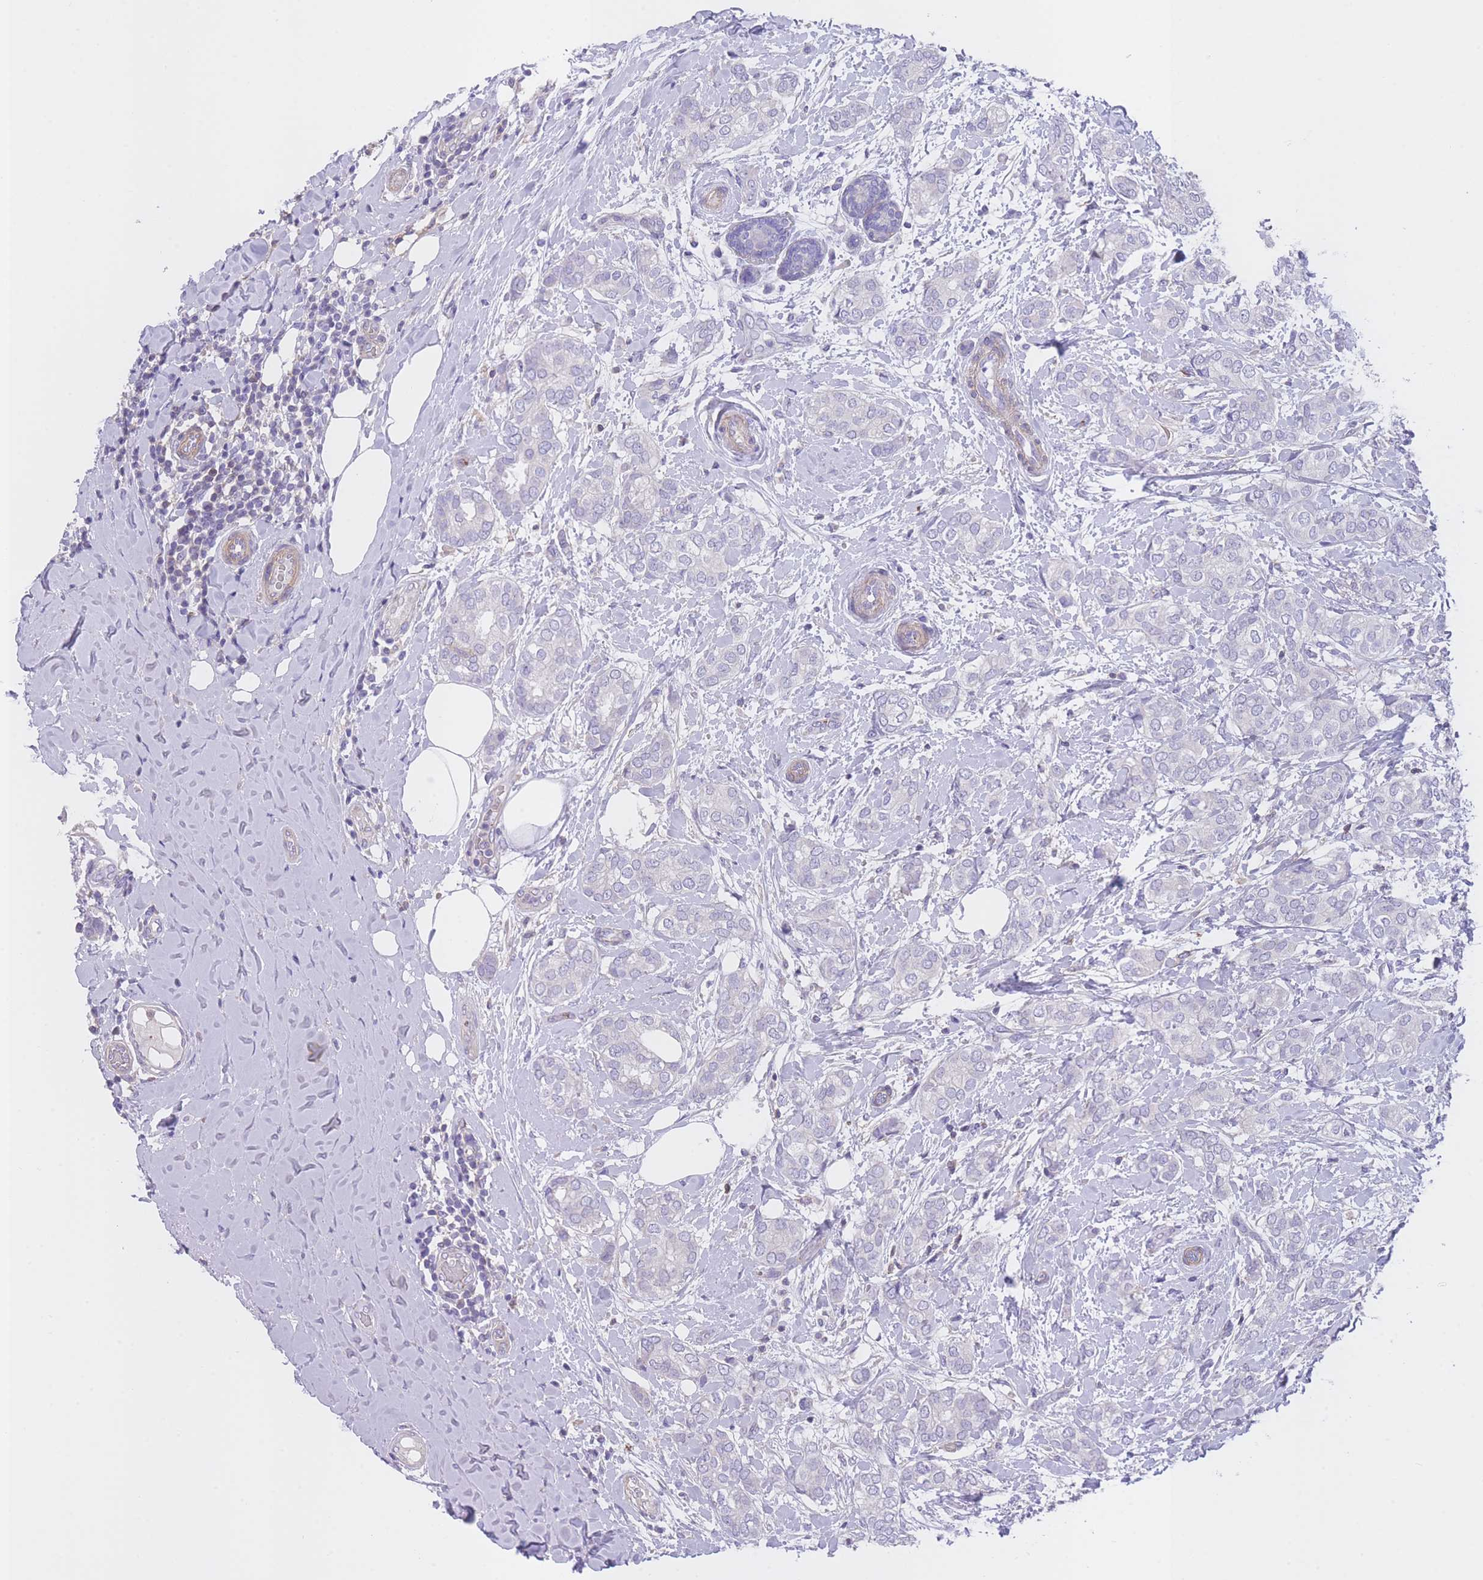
{"staining": {"intensity": "negative", "quantity": "none", "location": "none"}, "tissue": "breast cancer", "cell_type": "Tumor cells", "image_type": "cancer", "snomed": [{"axis": "morphology", "description": "Duct carcinoma"}, {"axis": "topography", "description": "Breast"}], "caption": "IHC photomicrograph of neoplastic tissue: human breast cancer stained with DAB shows no significant protein expression in tumor cells. (DAB (3,3'-diaminobenzidine) immunohistochemistry visualized using brightfield microscopy, high magnification).", "gene": "LDB3", "patient": {"sex": "female", "age": 73}}